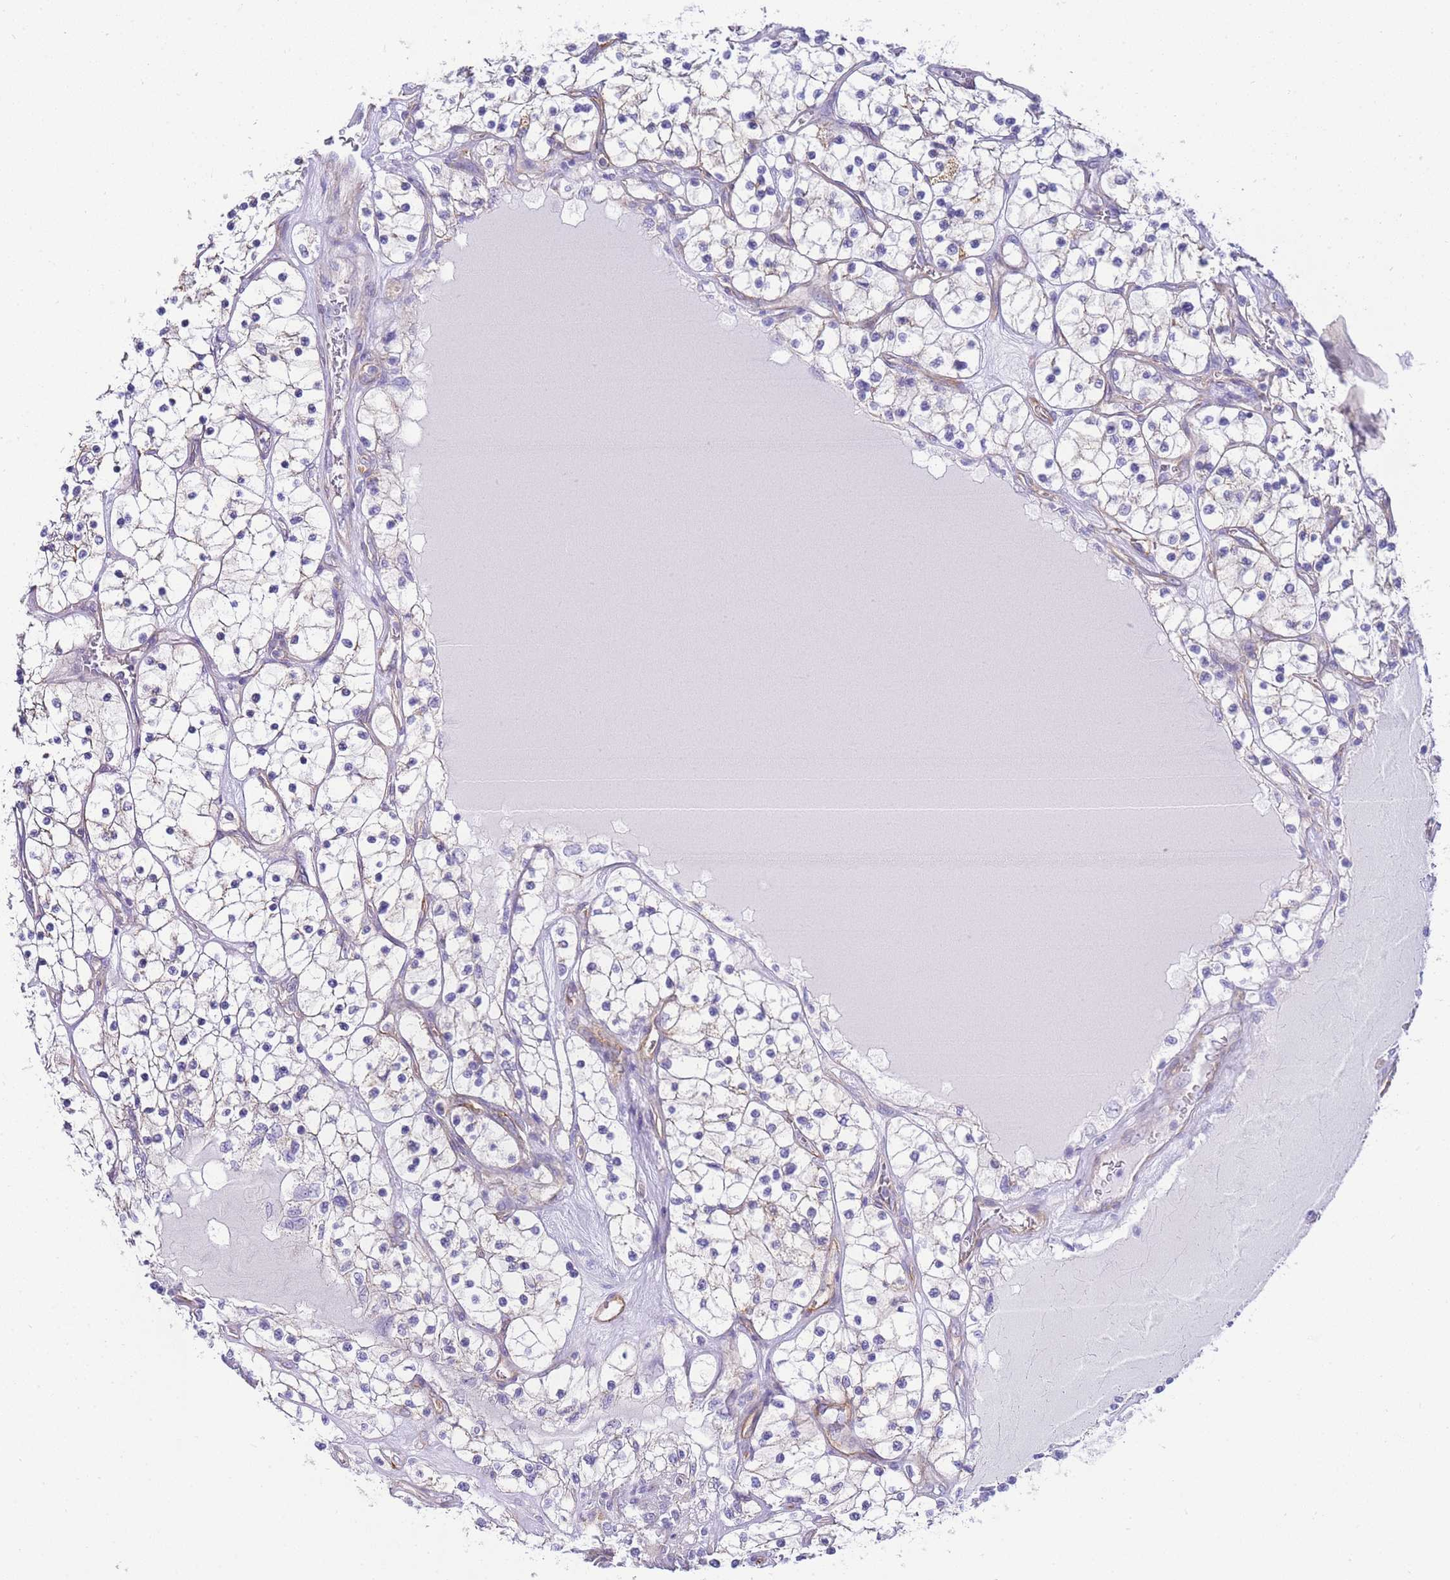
{"staining": {"intensity": "weak", "quantity": "<25%", "location": "cytoplasmic/membranous"}, "tissue": "renal cancer", "cell_type": "Tumor cells", "image_type": "cancer", "snomed": [{"axis": "morphology", "description": "Adenocarcinoma, NOS"}, {"axis": "topography", "description": "Kidney"}], "caption": "IHC histopathology image of human renal adenocarcinoma stained for a protein (brown), which displays no expression in tumor cells. Brightfield microscopy of immunohistochemistry stained with DAB (brown) and hematoxylin (blue), captured at high magnification.", "gene": "PDCD7", "patient": {"sex": "female", "age": 69}}